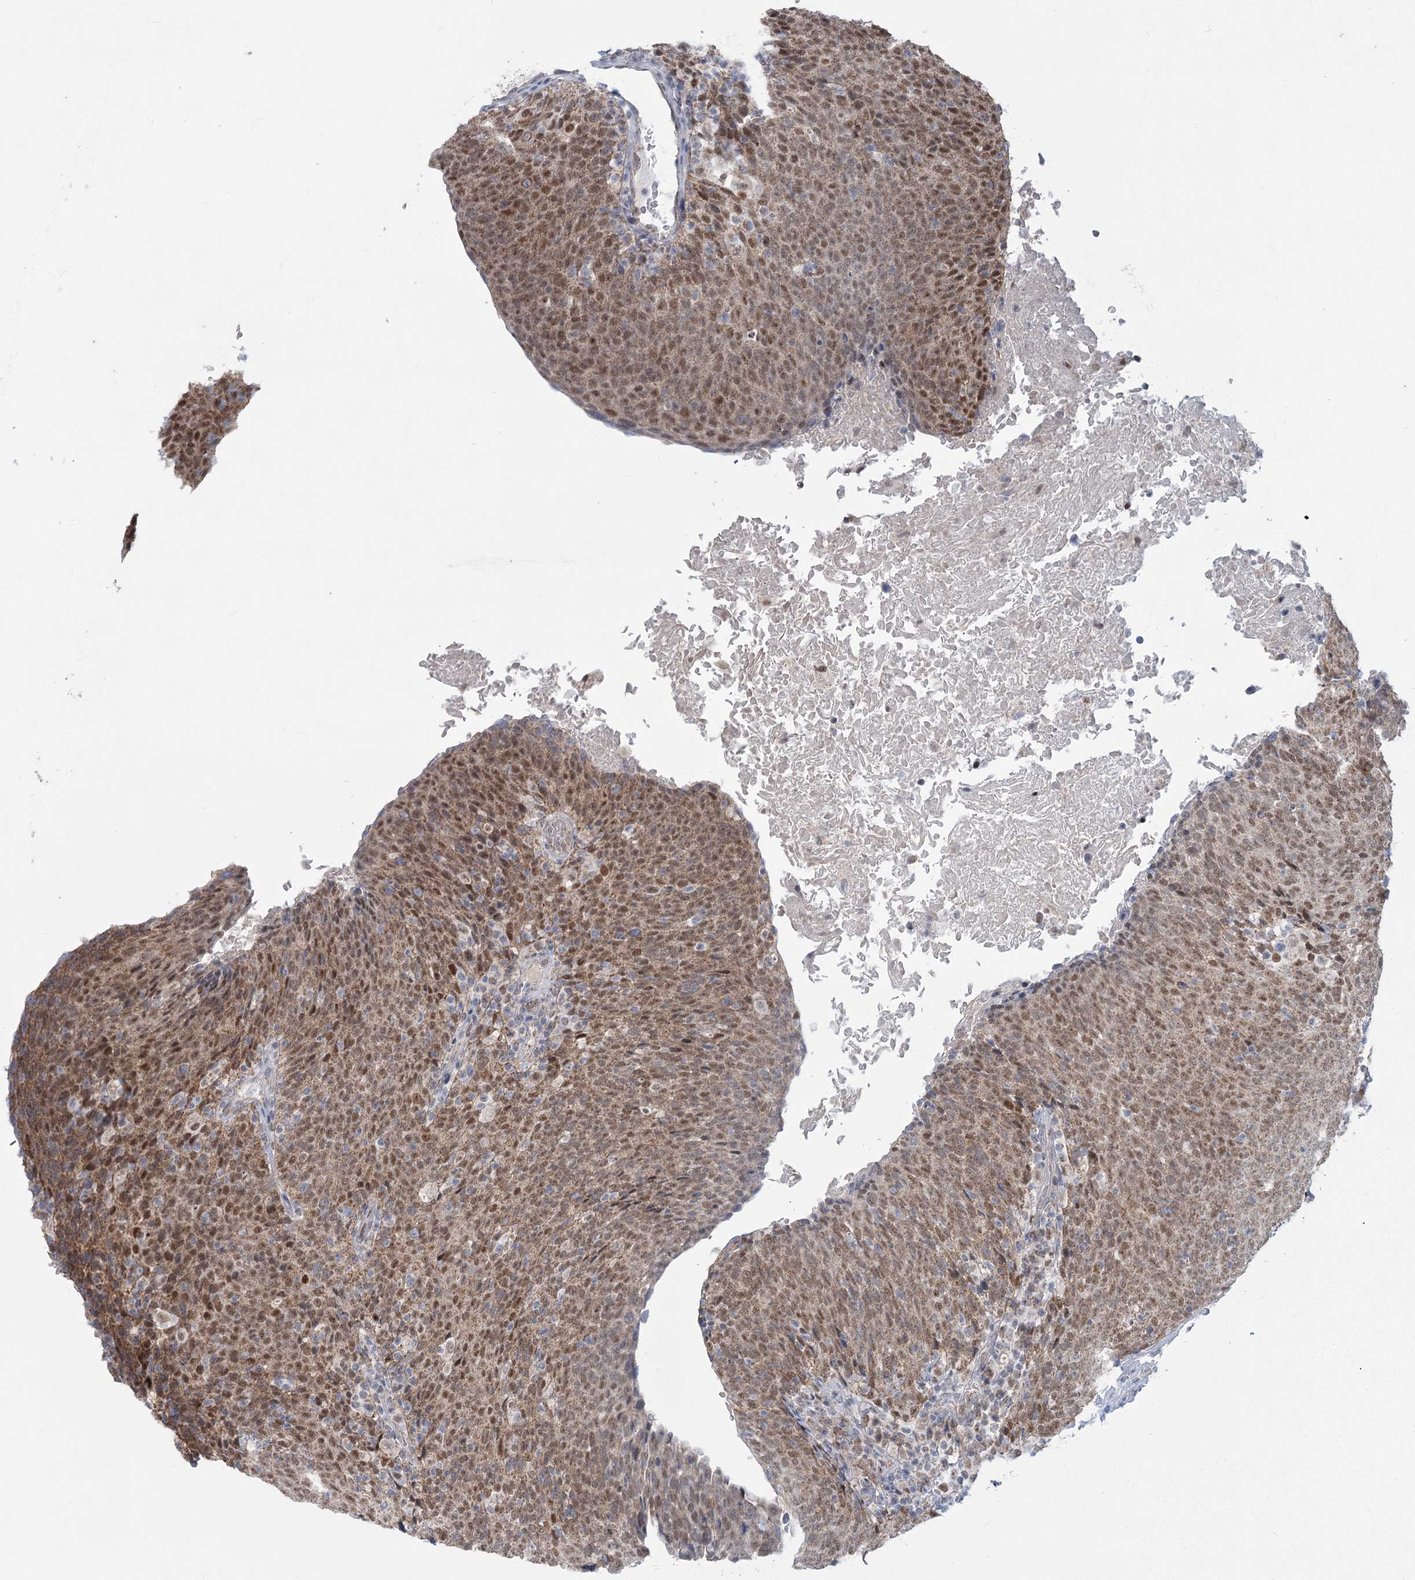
{"staining": {"intensity": "moderate", "quantity": ">75%", "location": "cytoplasmic/membranous,nuclear"}, "tissue": "head and neck cancer", "cell_type": "Tumor cells", "image_type": "cancer", "snomed": [{"axis": "morphology", "description": "Squamous cell carcinoma, NOS"}, {"axis": "morphology", "description": "Squamous cell carcinoma, metastatic, NOS"}, {"axis": "topography", "description": "Lymph node"}, {"axis": "topography", "description": "Head-Neck"}], "caption": "A high-resolution micrograph shows immunohistochemistry staining of metastatic squamous cell carcinoma (head and neck), which demonstrates moderate cytoplasmic/membranous and nuclear positivity in approximately >75% of tumor cells.", "gene": "MTG1", "patient": {"sex": "male", "age": 62}}